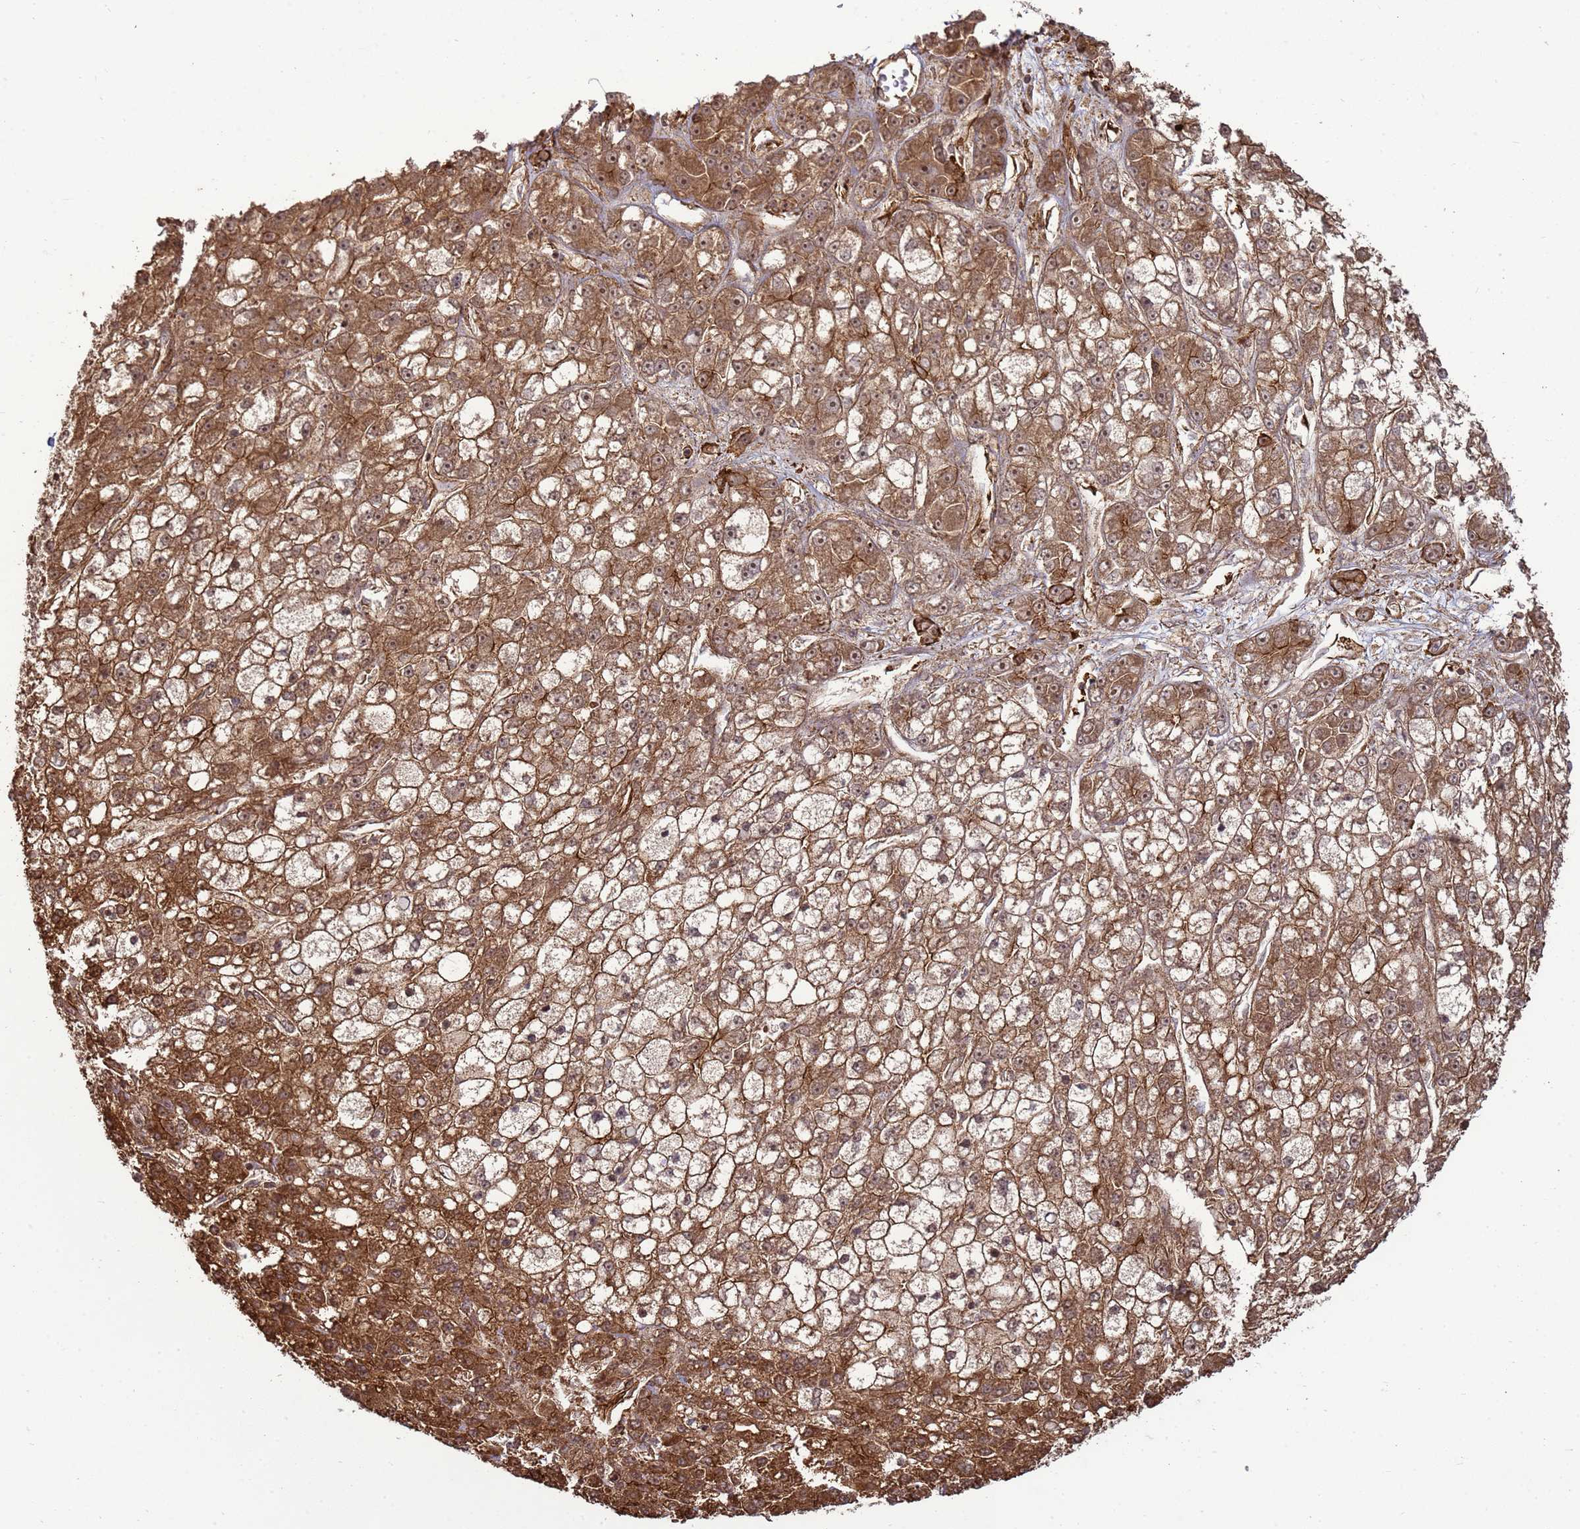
{"staining": {"intensity": "strong", "quantity": ">75%", "location": "cytoplasmic/membranous,nuclear"}, "tissue": "liver cancer", "cell_type": "Tumor cells", "image_type": "cancer", "snomed": [{"axis": "morphology", "description": "Carcinoma, Hepatocellular, NOS"}, {"axis": "topography", "description": "Liver"}], "caption": "Protein analysis of liver cancer (hepatocellular carcinoma) tissue demonstrates strong cytoplasmic/membranous and nuclear expression in approximately >75% of tumor cells. (DAB IHC, brown staining for protein, blue staining for nuclei).", "gene": "CNOT1", "patient": {"sex": "male", "age": 67}}